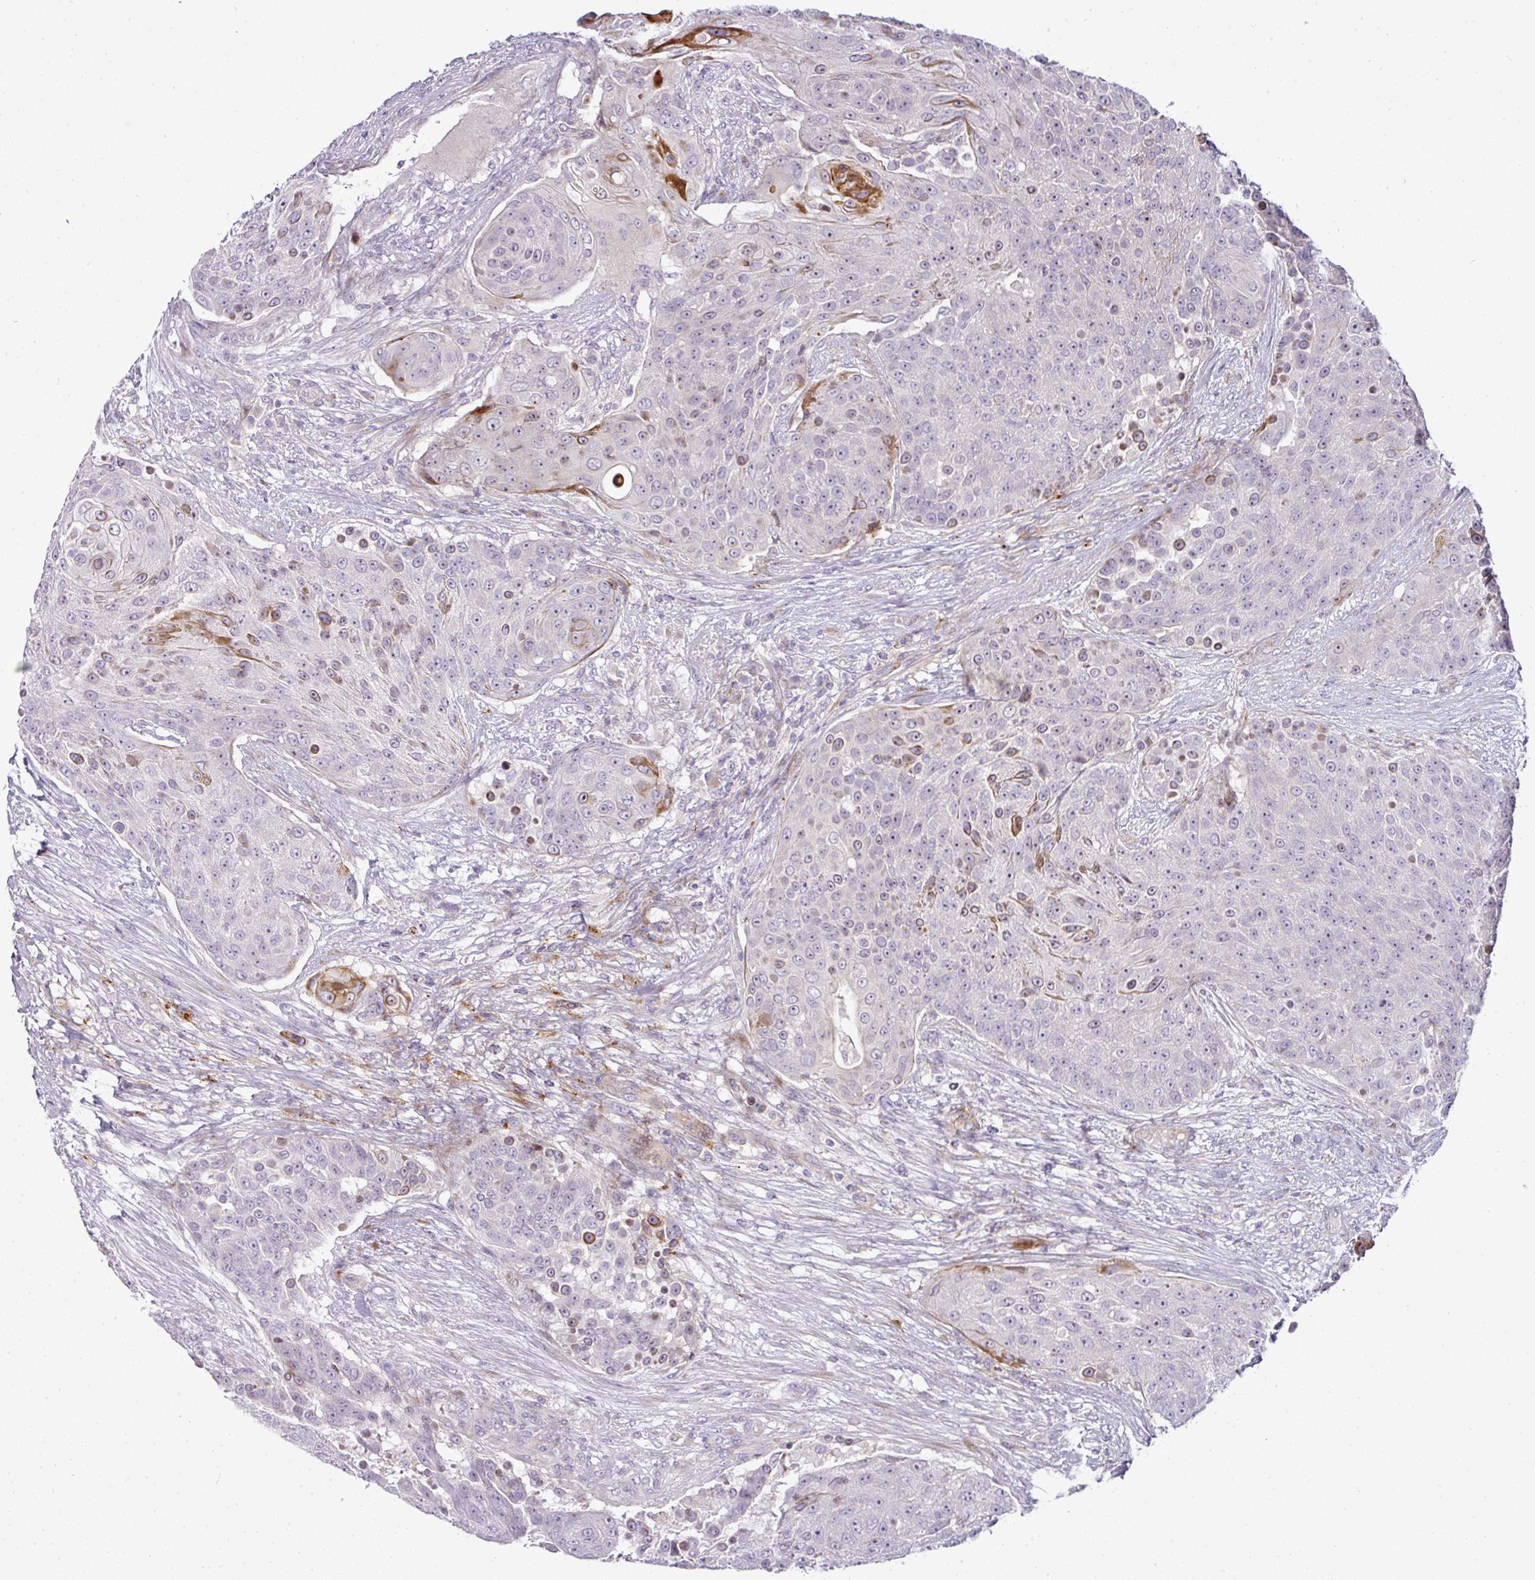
{"staining": {"intensity": "moderate", "quantity": "<25%", "location": "cytoplasmic/membranous"}, "tissue": "urothelial cancer", "cell_type": "Tumor cells", "image_type": "cancer", "snomed": [{"axis": "morphology", "description": "Urothelial carcinoma, High grade"}, {"axis": "topography", "description": "Urinary bladder"}], "caption": "Immunohistochemistry (IHC) histopathology image of human high-grade urothelial carcinoma stained for a protein (brown), which shows low levels of moderate cytoplasmic/membranous expression in about <25% of tumor cells.", "gene": "ATP6V1F", "patient": {"sex": "female", "age": 63}}